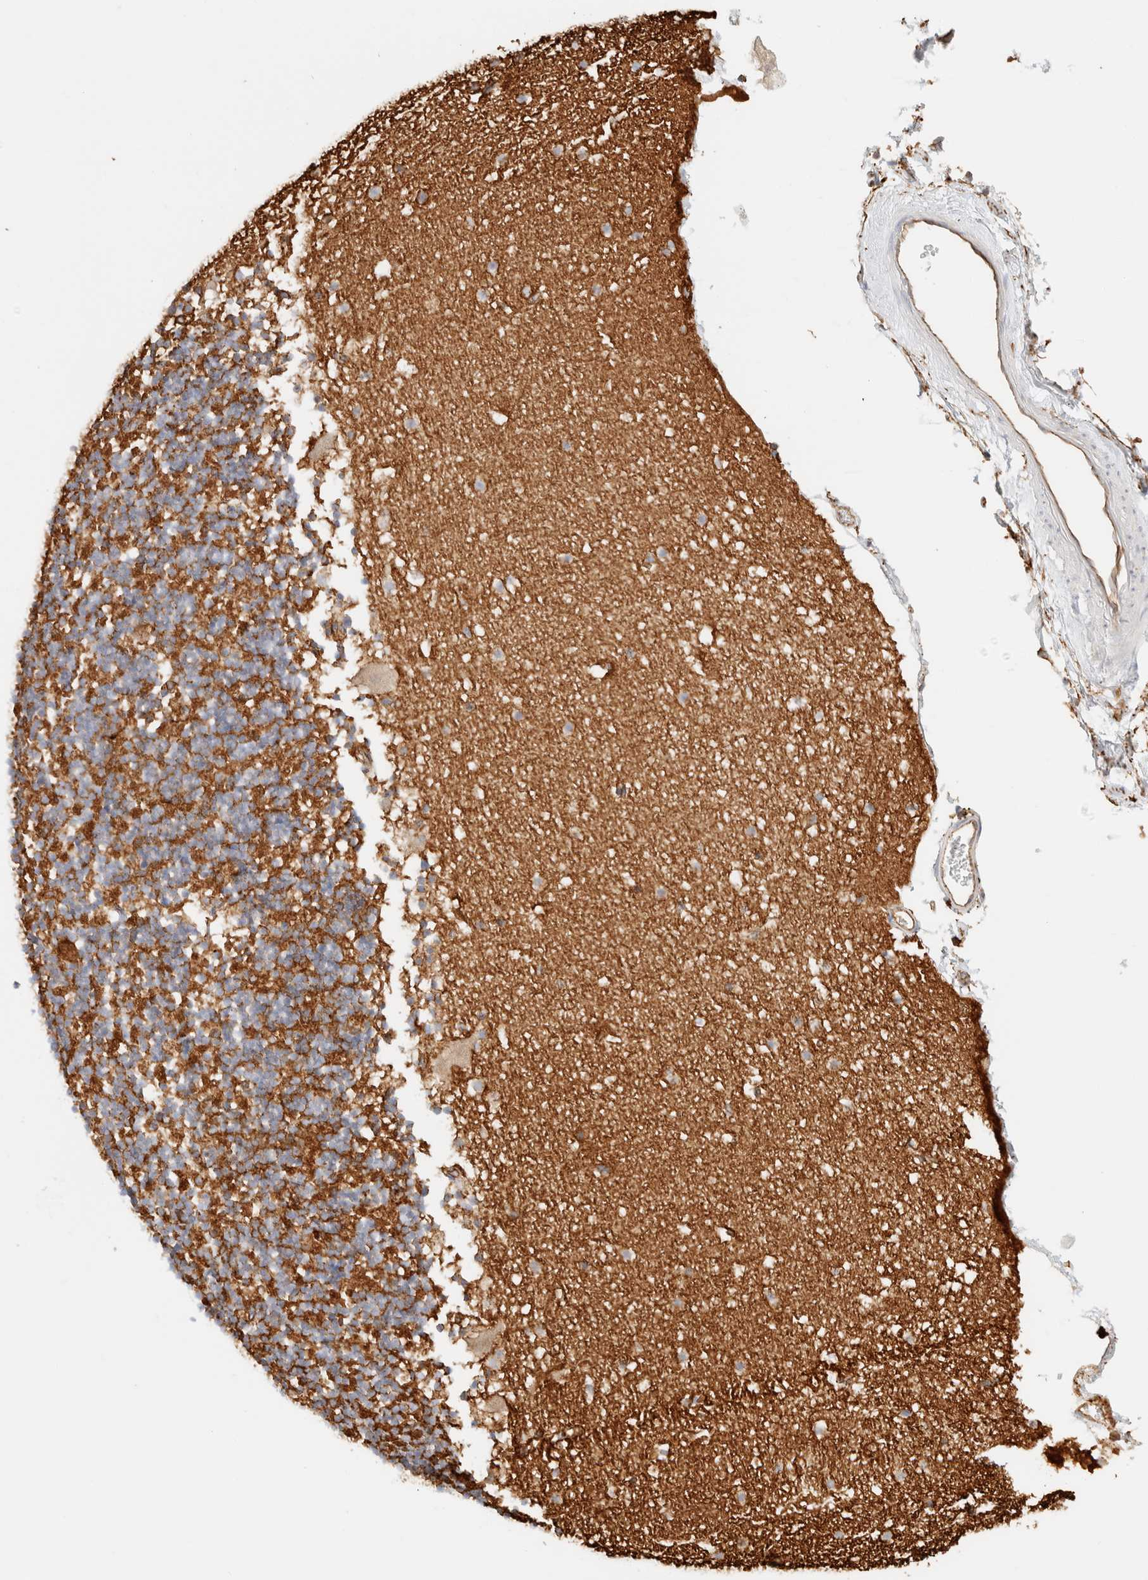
{"staining": {"intensity": "moderate", "quantity": ">75%", "location": "cytoplasmic/membranous"}, "tissue": "cerebellum", "cell_type": "Cells in granular layer", "image_type": "normal", "snomed": [{"axis": "morphology", "description": "Normal tissue, NOS"}, {"axis": "topography", "description": "Cerebellum"}], "caption": "Moderate cytoplasmic/membranous staining for a protein is seen in approximately >75% of cells in granular layer of unremarkable cerebellum using immunohistochemistry (IHC).", "gene": "CYB5R4", "patient": {"sex": "male", "age": 57}}